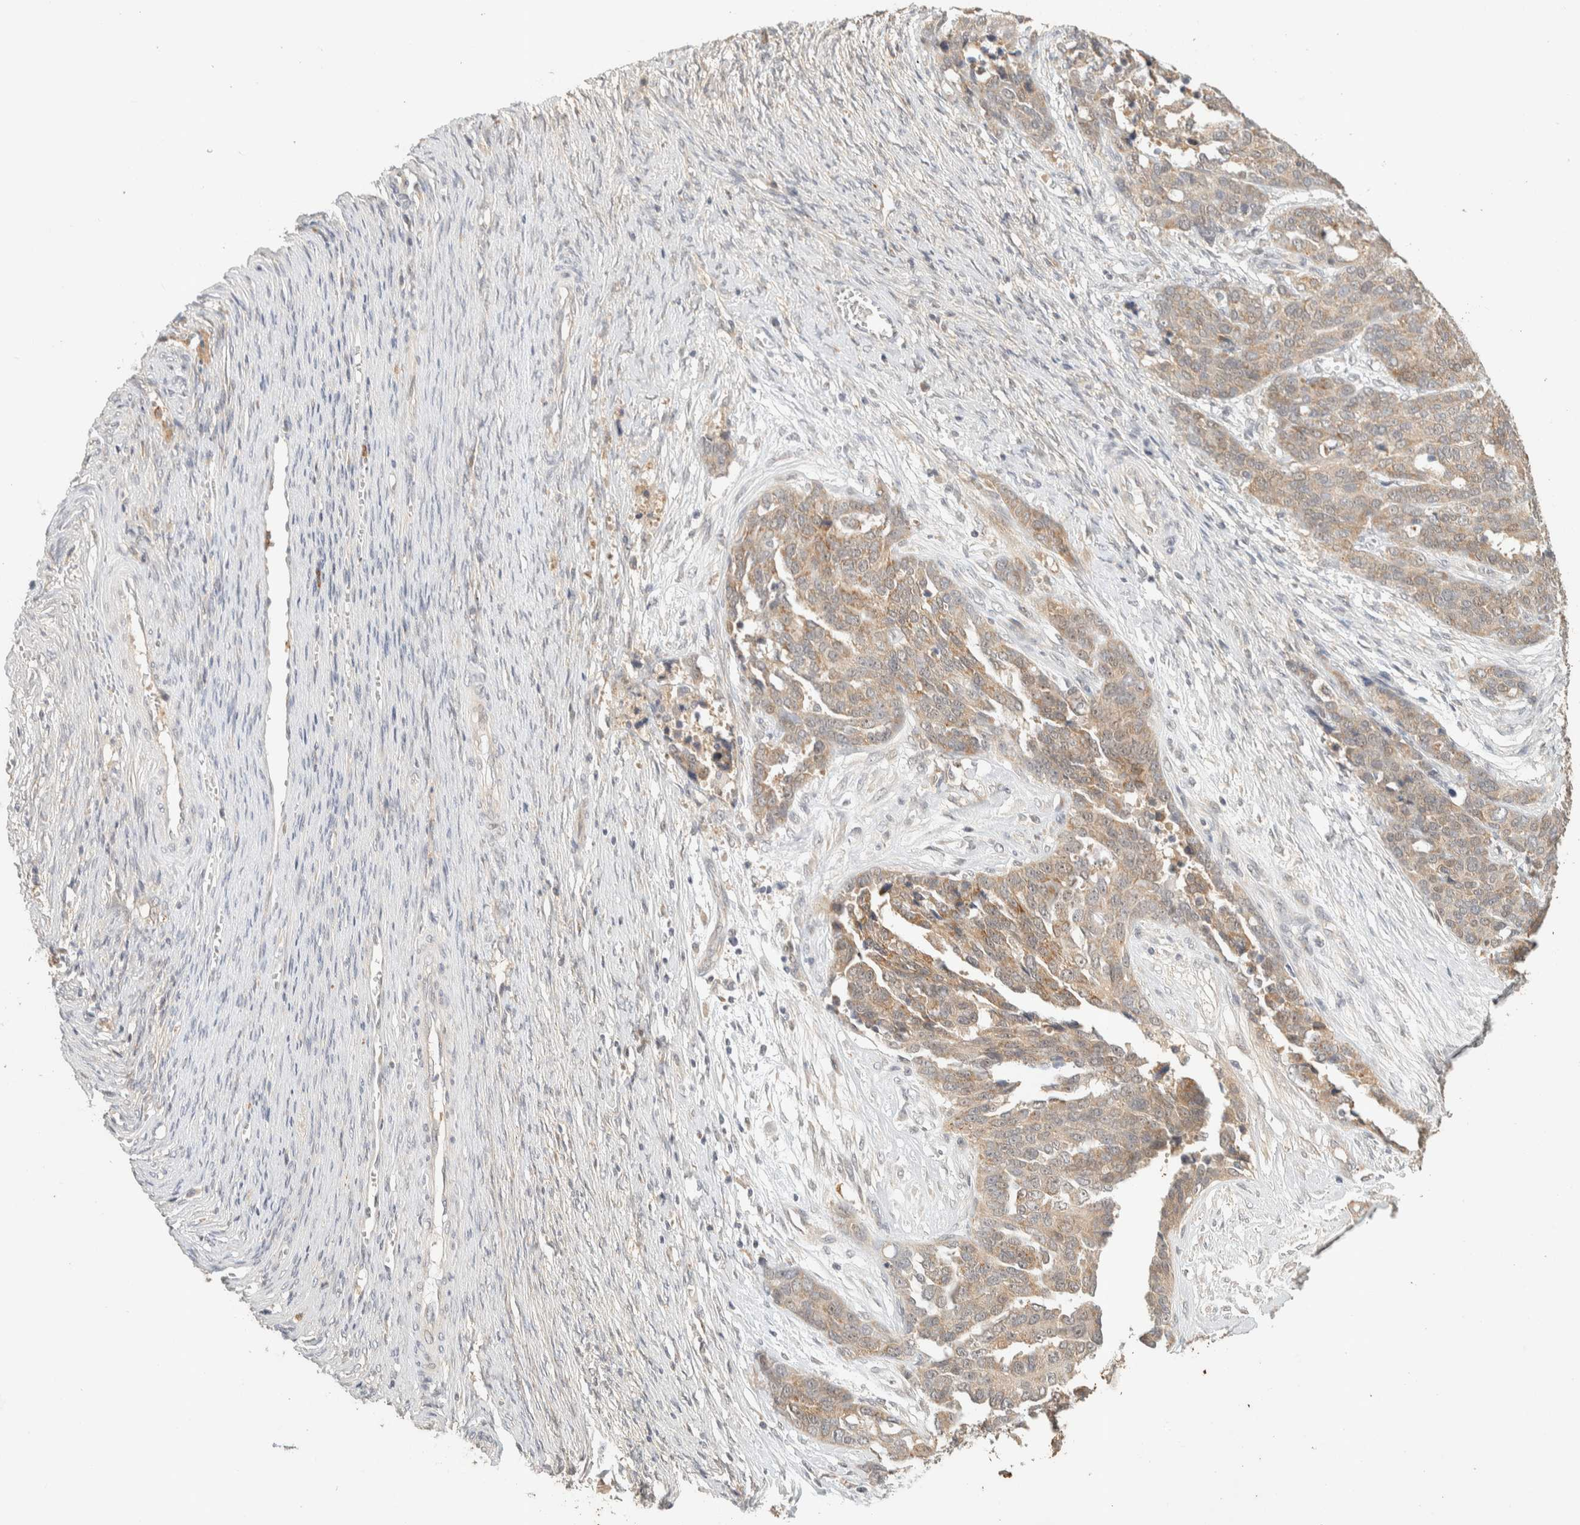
{"staining": {"intensity": "weak", "quantity": "25%-75%", "location": "cytoplasmic/membranous"}, "tissue": "ovarian cancer", "cell_type": "Tumor cells", "image_type": "cancer", "snomed": [{"axis": "morphology", "description": "Cystadenocarcinoma, serous, NOS"}, {"axis": "topography", "description": "Ovary"}], "caption": "This histopathology image reveals immunohistochemistry (IHC) staining of human ovarian cancer (serous cystadenocarcinoma), with low weak cytoplasmic/membranous expression in approximately 25%-75% of tumor cells.", "gene": "ITPA", "patient": {"sex": "female", "age": 44}}